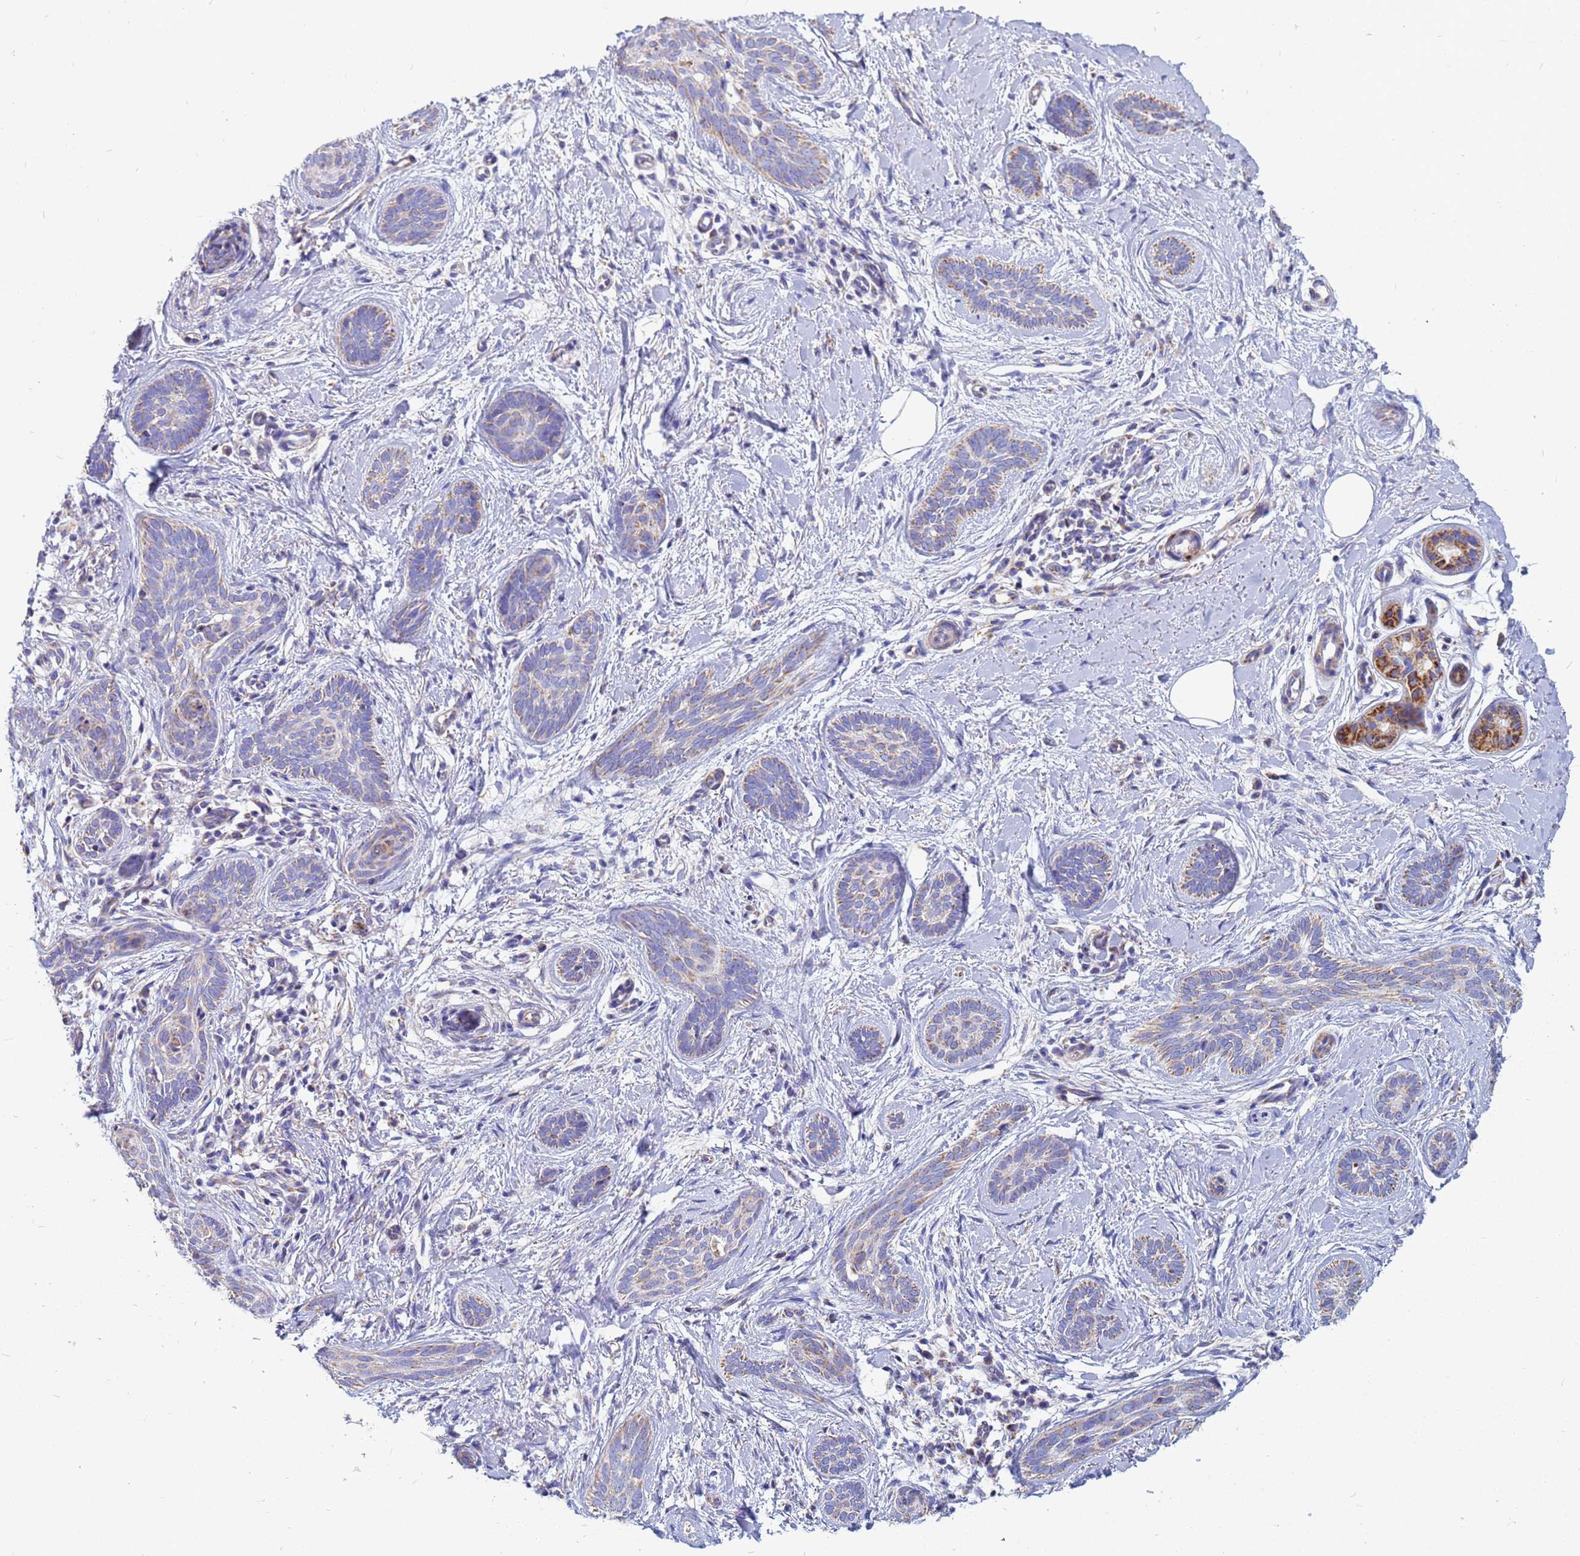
{"staining": {"intensity": "weak", "quantity": "<25%", "location": "cytoplasmic/membranous"}, "tissue": "skin cancer", "cell_type": "Tumor cells", "image_type": "cancer", "snomed": [{"axis": "morphology", "description": "Basal cell carcinoma"}, {"axis": "topography", "description": "Skin"}], "caption": "Tumor cells are negative for protein expression in human skin cancer.", "gene": "UQCRH", "patient": {"sex": "female", "age": 81}}